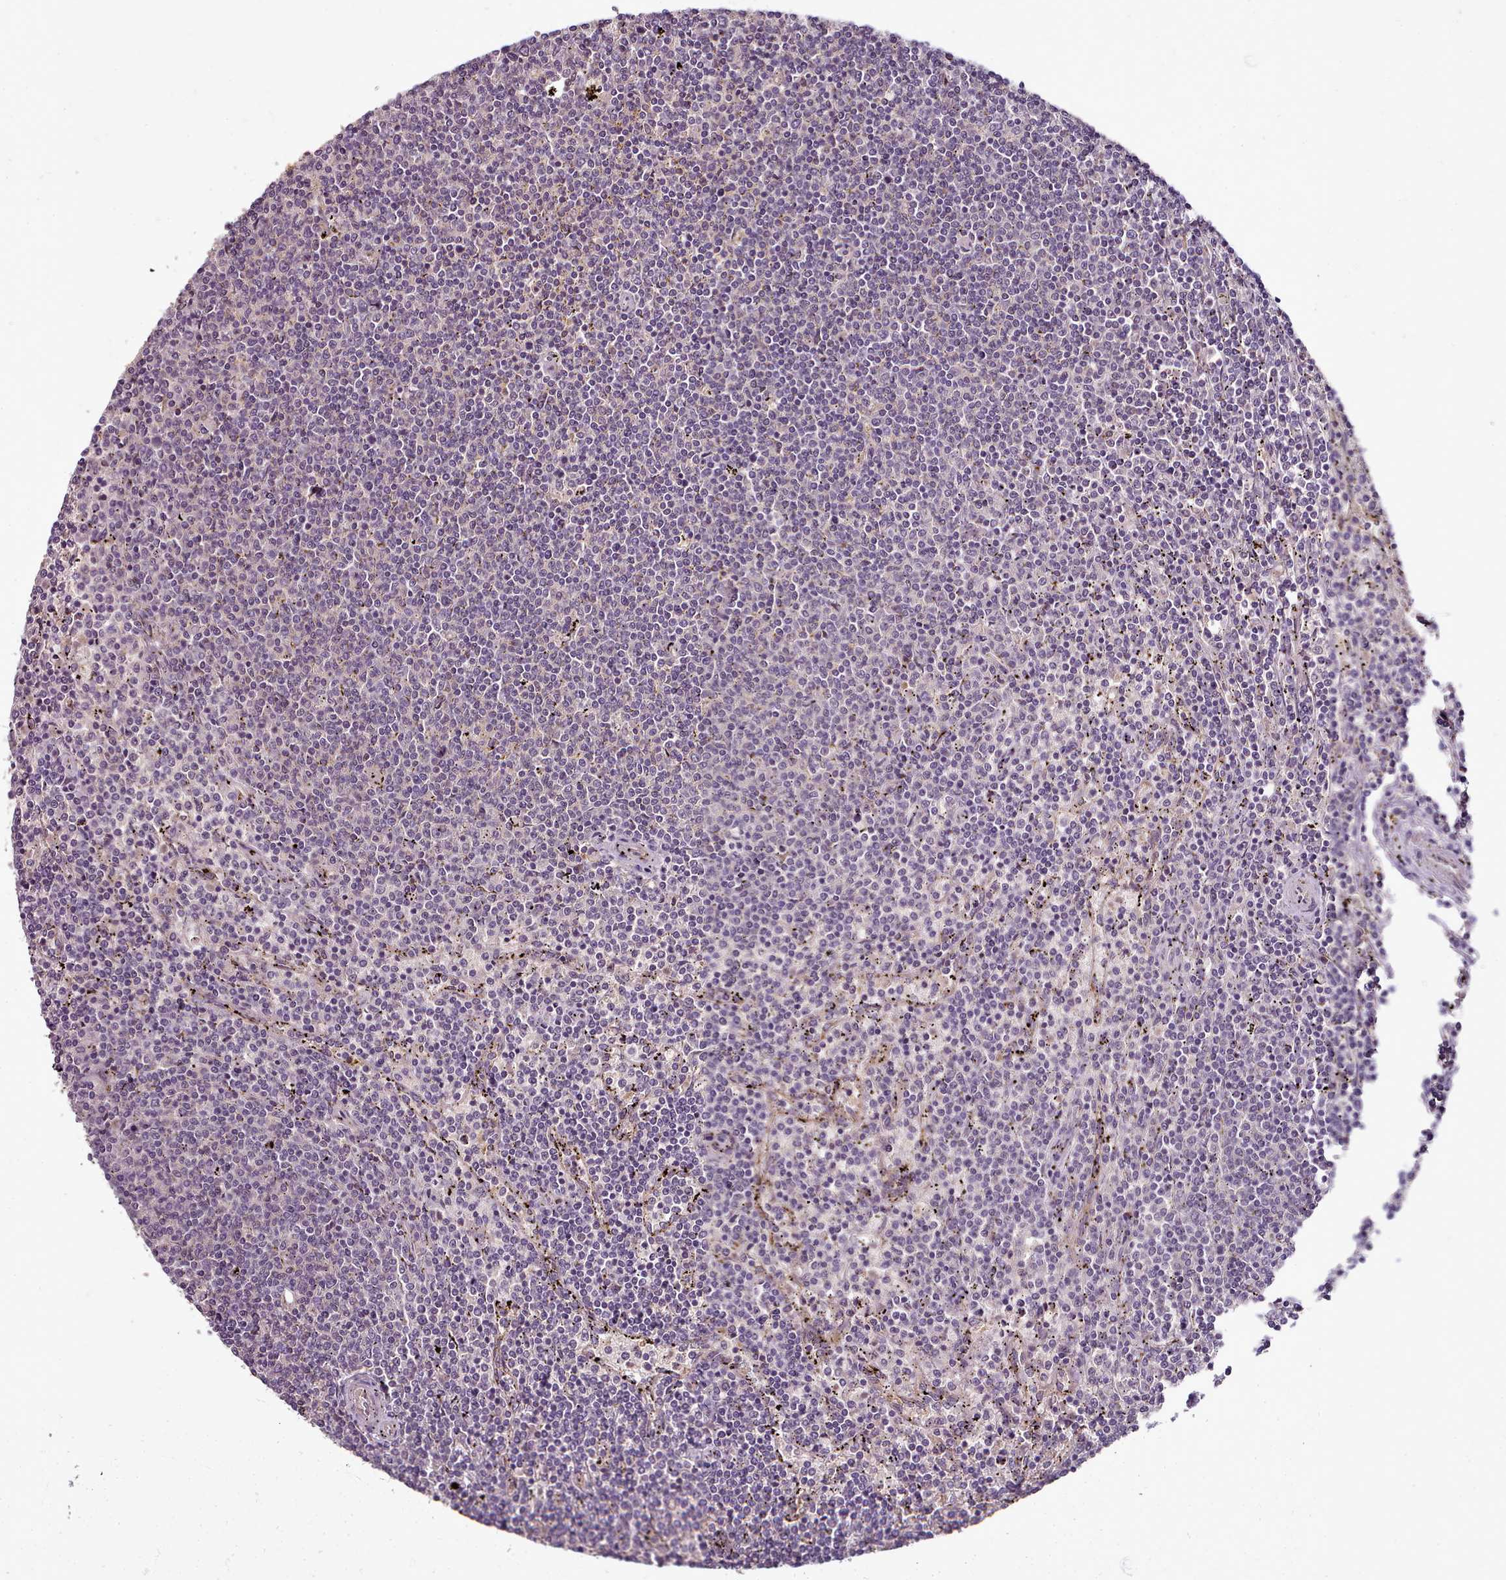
{"staining": {"intensity": "negative", "quantity": "none", "location": "none"}, "tissue": "lymphoma", "cell_type": "Tumor cells", "image_type": "cancer", "snomed": [{"axis": "morphology", "description": "Malignant lymphoma, non-Hodgkin's type, Low grade"}, {"axis": "topography", "description": "Spleen"}], "caption": "A high-resolution micrograph shows immunohistochemistry (IHC) staining of malignant lymphoma, non-Hodgkin's type (low-grade), which reveals no significant staining in tumor cells.", "gene": "C1QTNF5", "patient": {"sex": "female", "age": 50}}